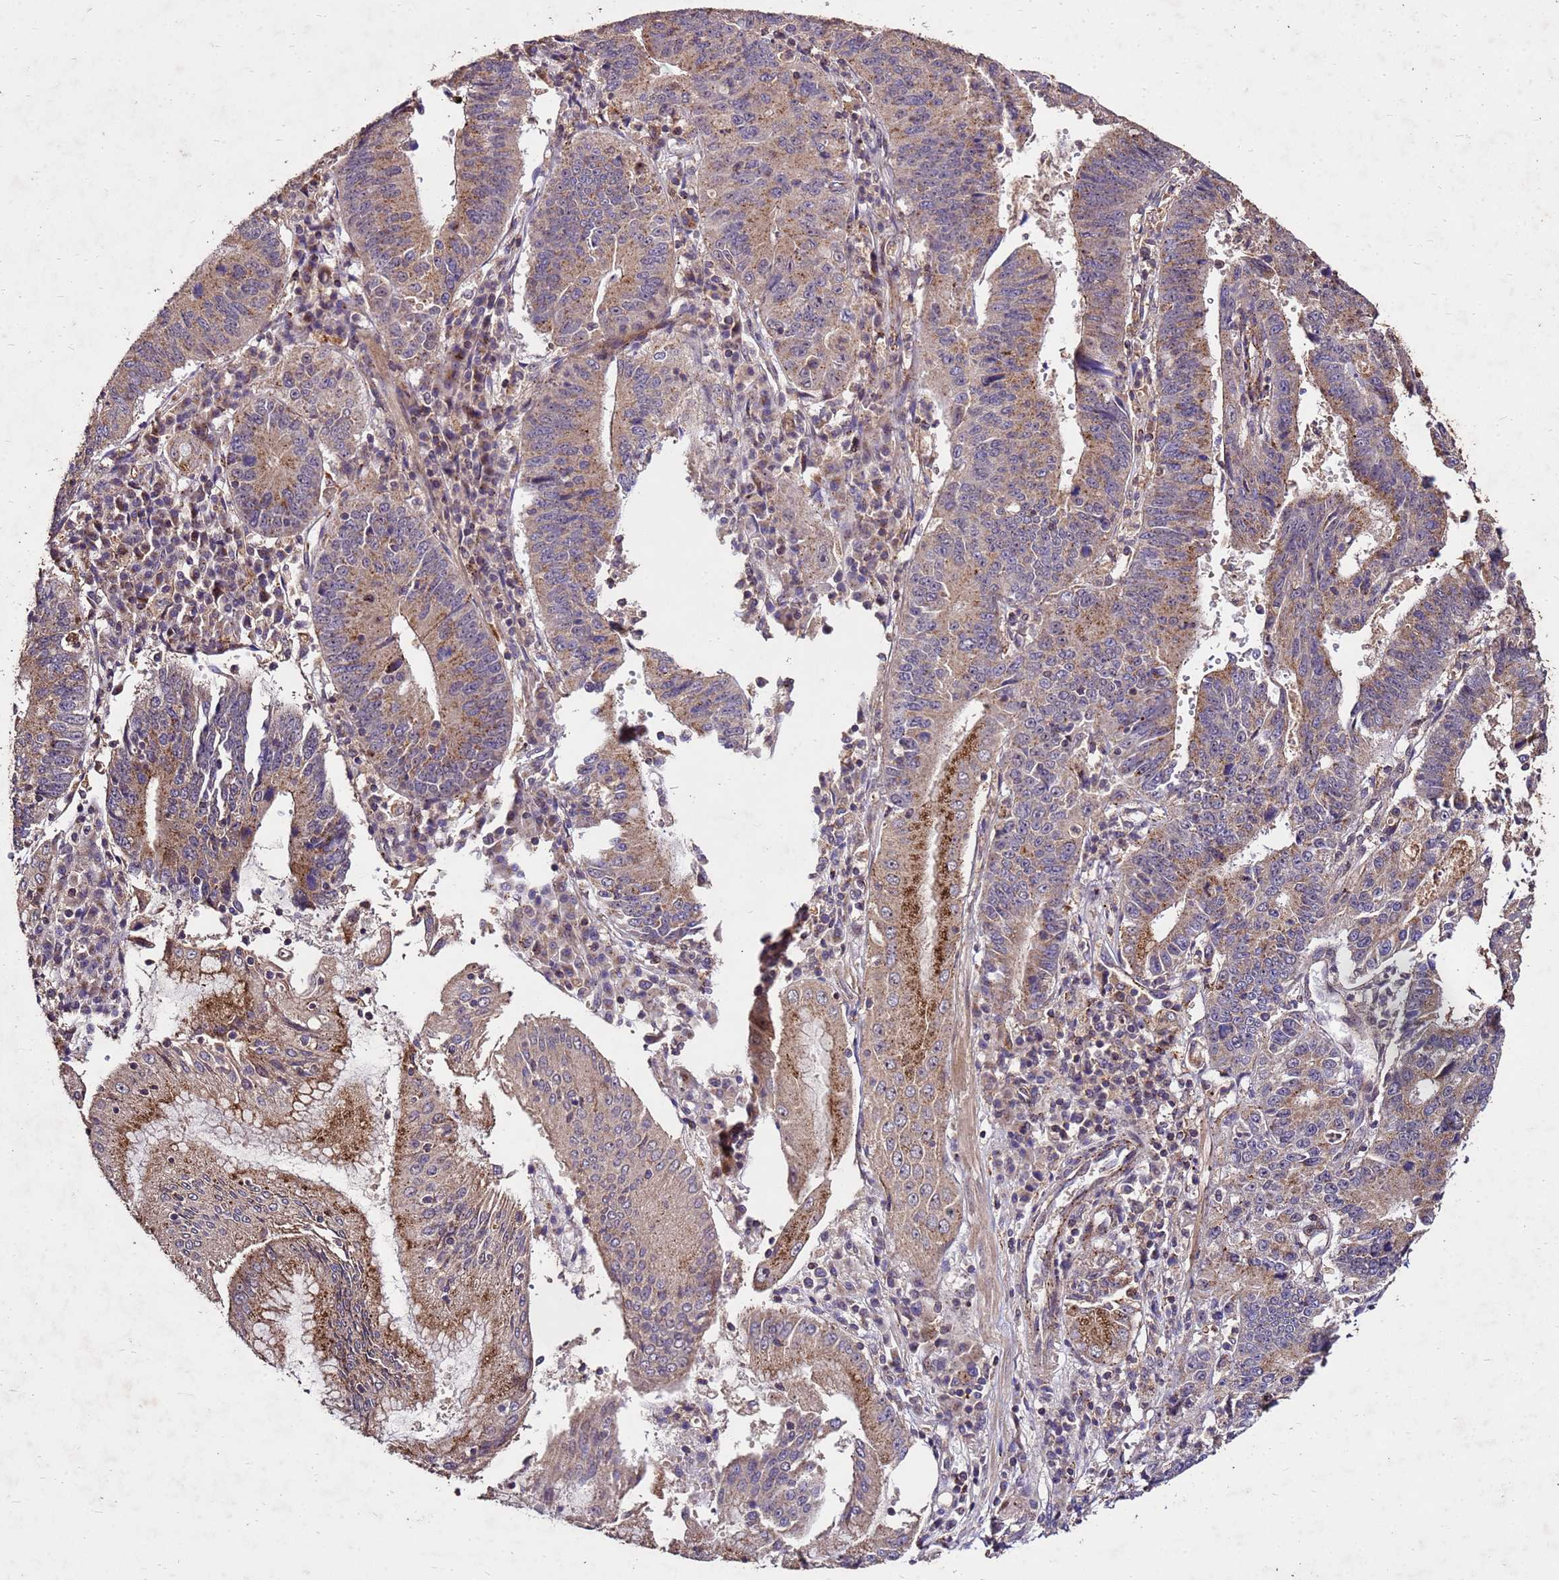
{"staining": {"intensity": "moderate", "quantity": "25%-75%", "location": "cytoplasmic/membranous"}, "tissue": "stomach cancer", "cell_type": "Tumor cells", "image_type": "cancer", "snomed": [{"axis": "morphology", "description": "Adenocarcinoma, NOS"}, {"axis": "topography", "description": "Stomach"}], "caption": "A high-resolution micrograph shows IHC staining of adenocarcinoma (stomach), which displays moderate cytoplasmic/membranous positivity in approximately 25%-75% of tumor cells.", "gene": "TOR4A", "patient": {"sex": "male", "age": 59}}